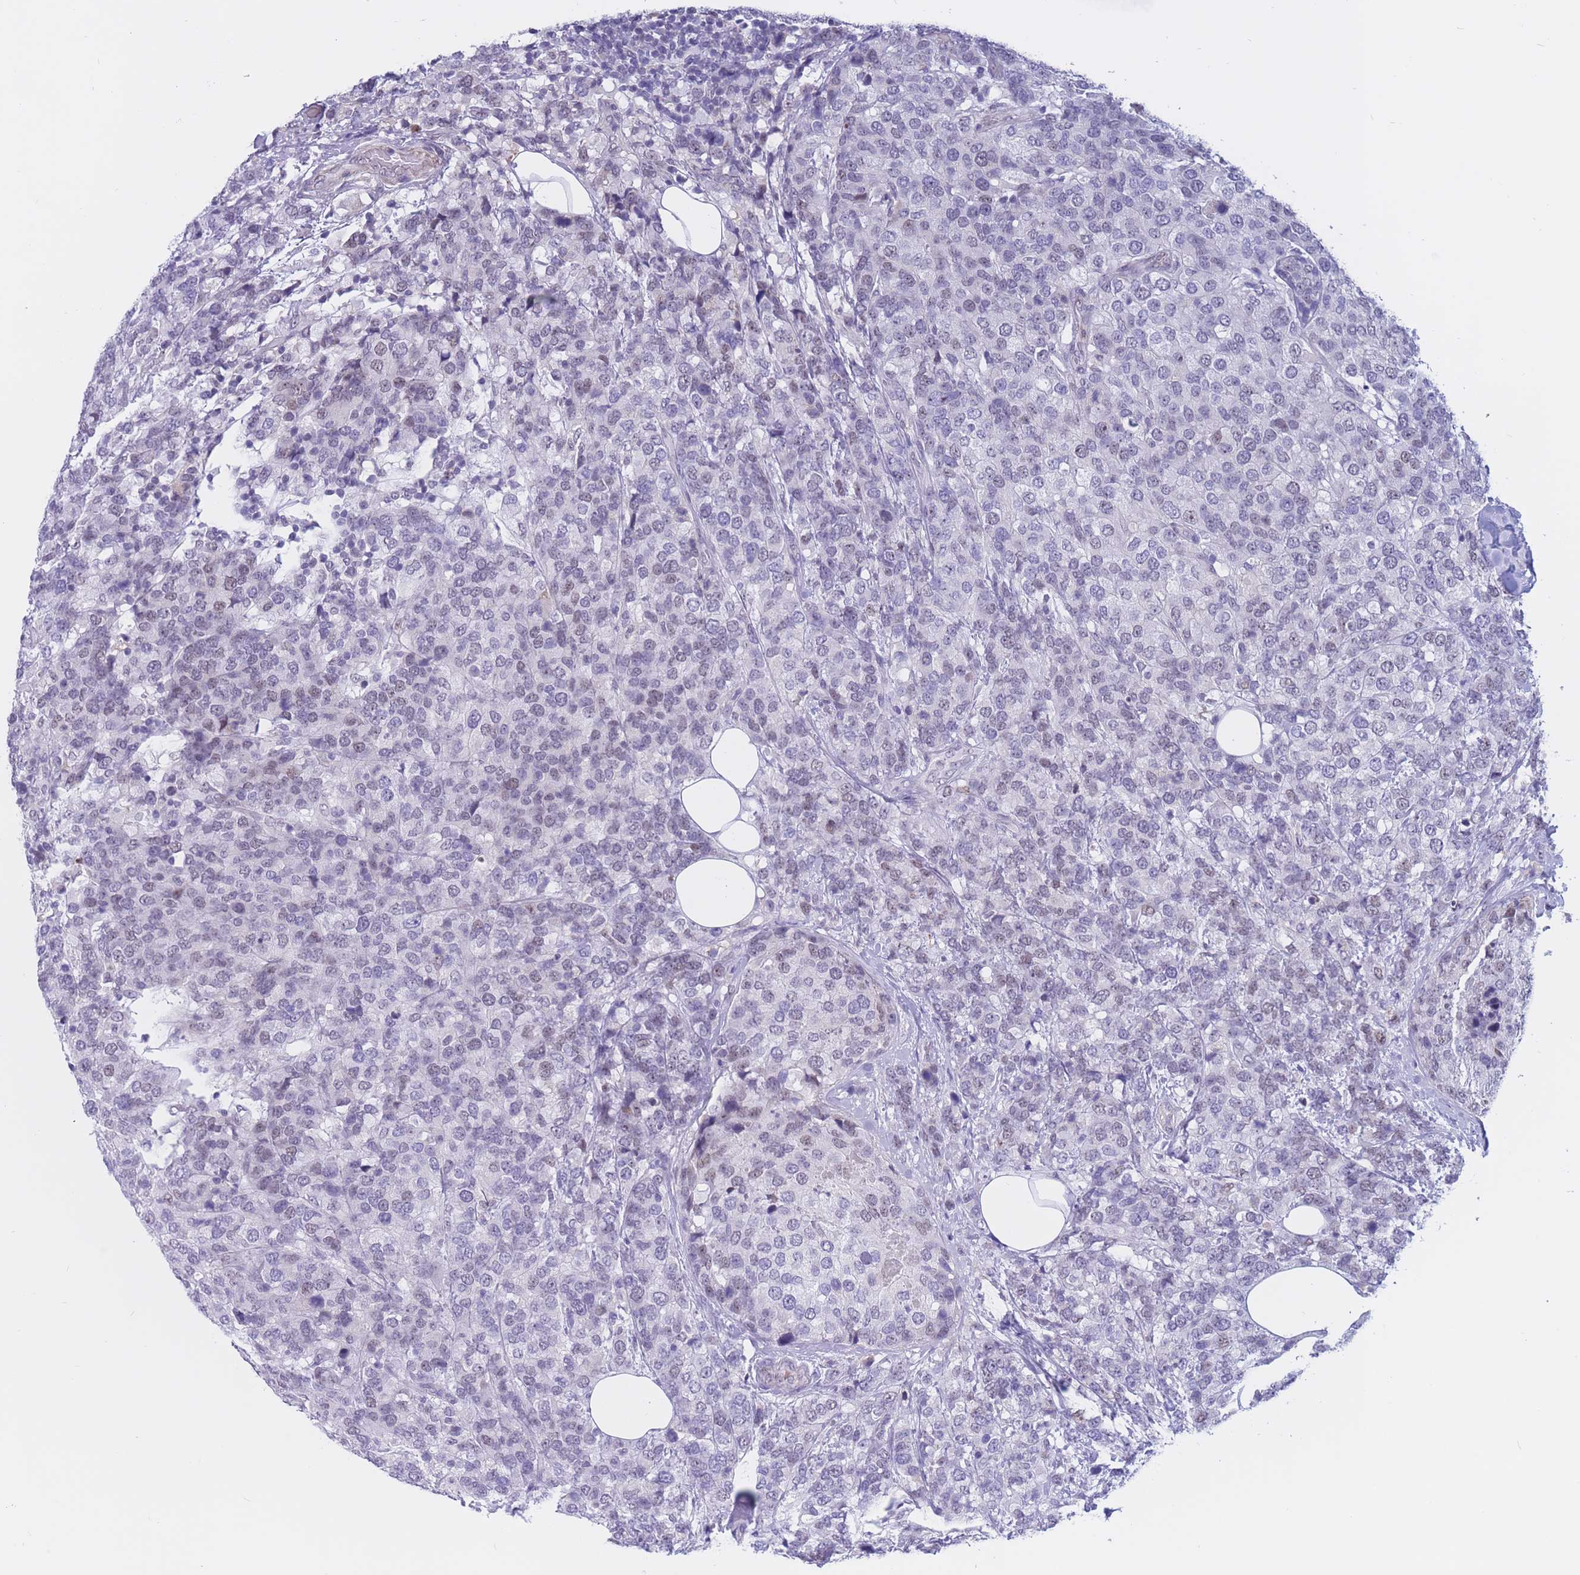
{"staining": {"intensity": "negative", "quantity": "none", "location": "none"}, "tissue": "breast cancer", "cell_type": "Tumor cells", "image_type": "cancer", "snomed": [{"axis": "morphology", "description": "Lobular carcinoma"}, {"axis": "topography", "description": "Breast"}], "caption": "DAB (3,3'-diaminobenzidine) immunohistochemical staining of human breast cancer (lobular carcinoma) shows no significant expression in tumor cells.", "gene": "BOP1", "patient": {"sex": "female", "age": 59}}